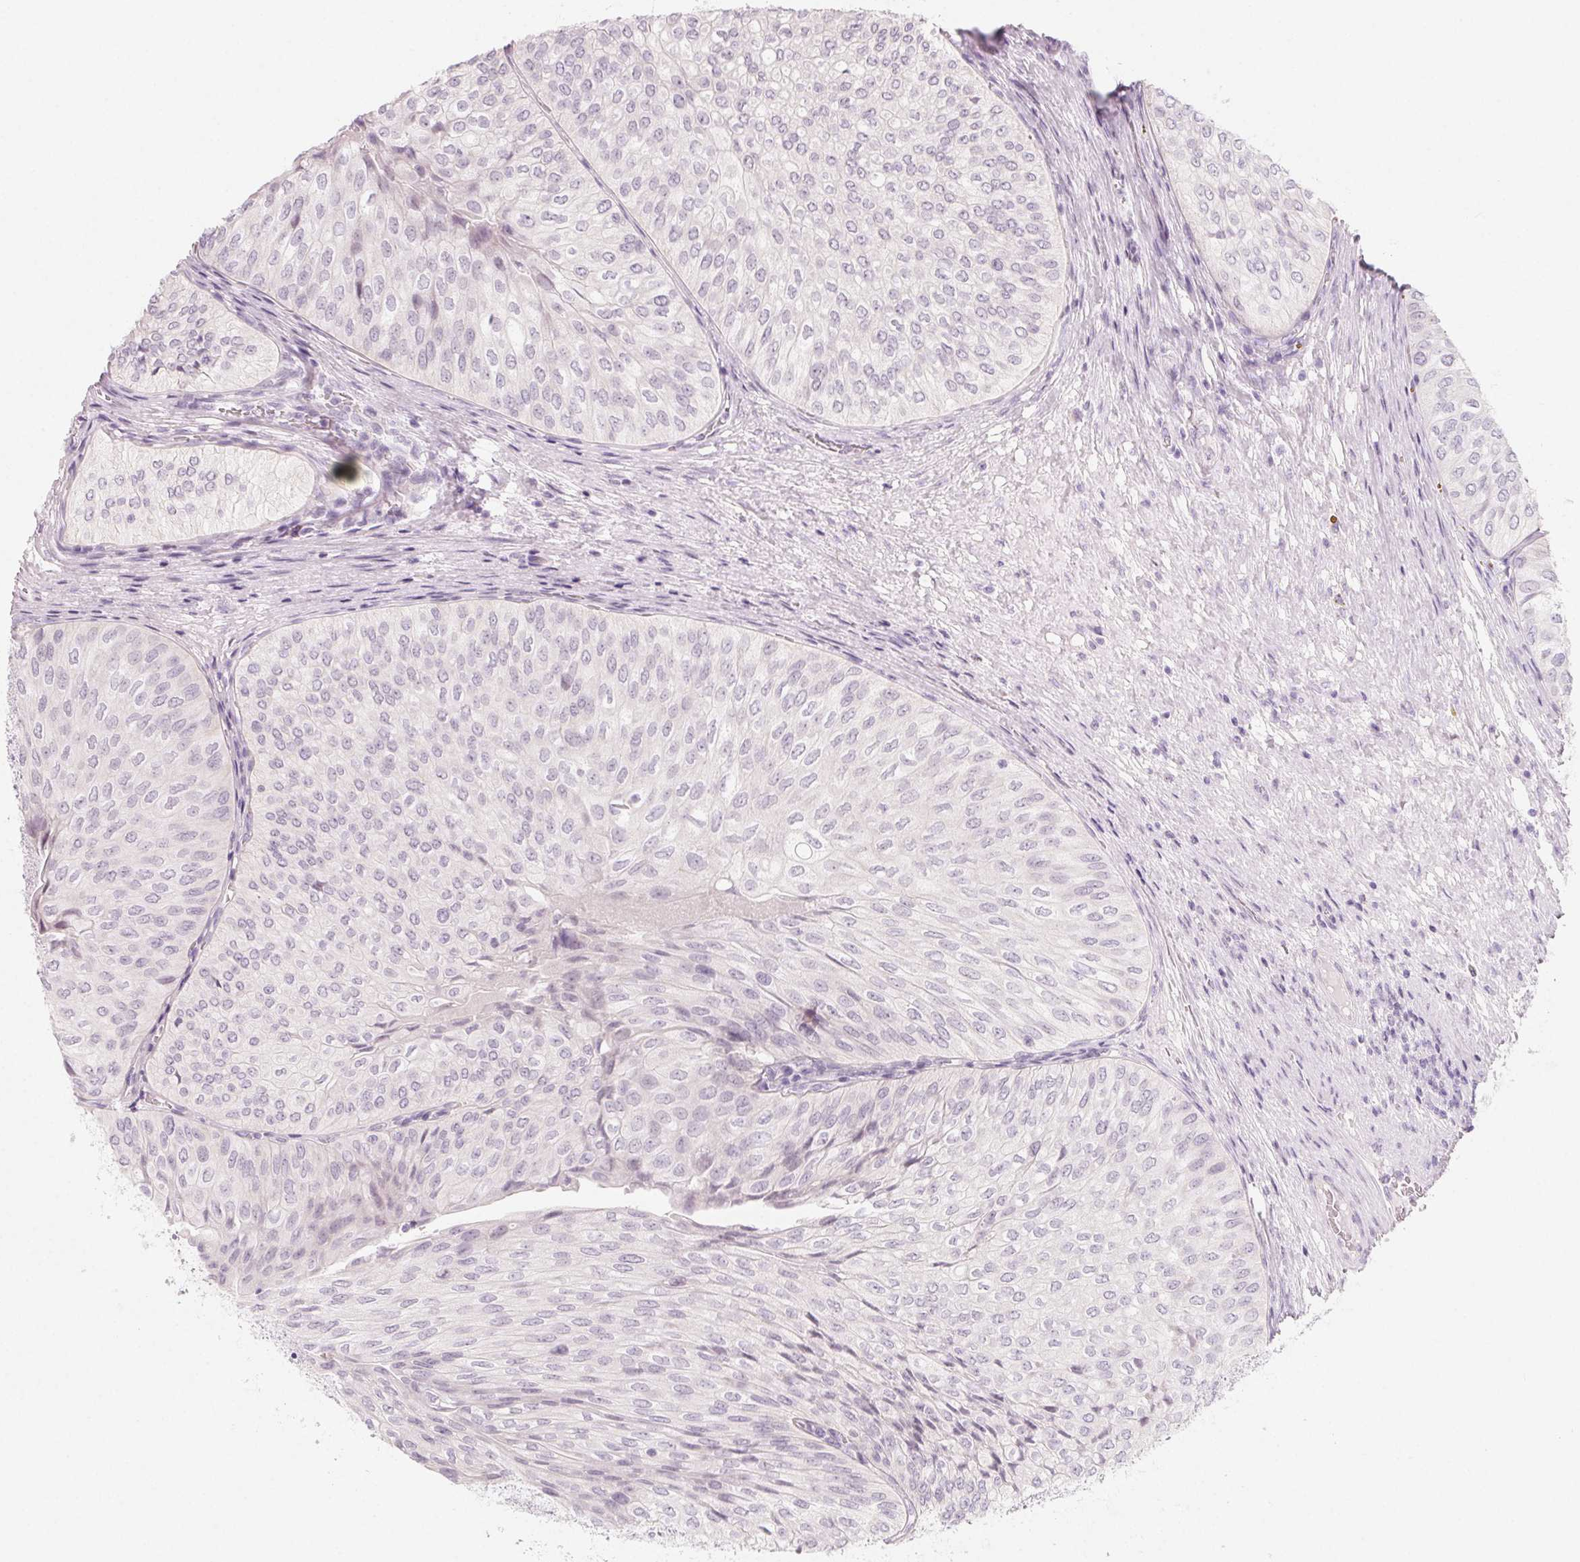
{"staining": {"intensity": "negative", "quantity": "none", "location": "none"}, "tissue": "urothelial cancer", "cell_type": "Tumor cells", "image_type": "cancer", "snomed": [{"axis": "morphology", "description": "Urothelial carcinoma, NOS"}, {"axis": "topography", "description": "Urinary bladder"}], "caption": "The histopathology image displays no significant positivity in tumor cells of transitional cell carcinoma.", "gene": "SH3GL2", "patient": {"sex": "male", "age": 62}}